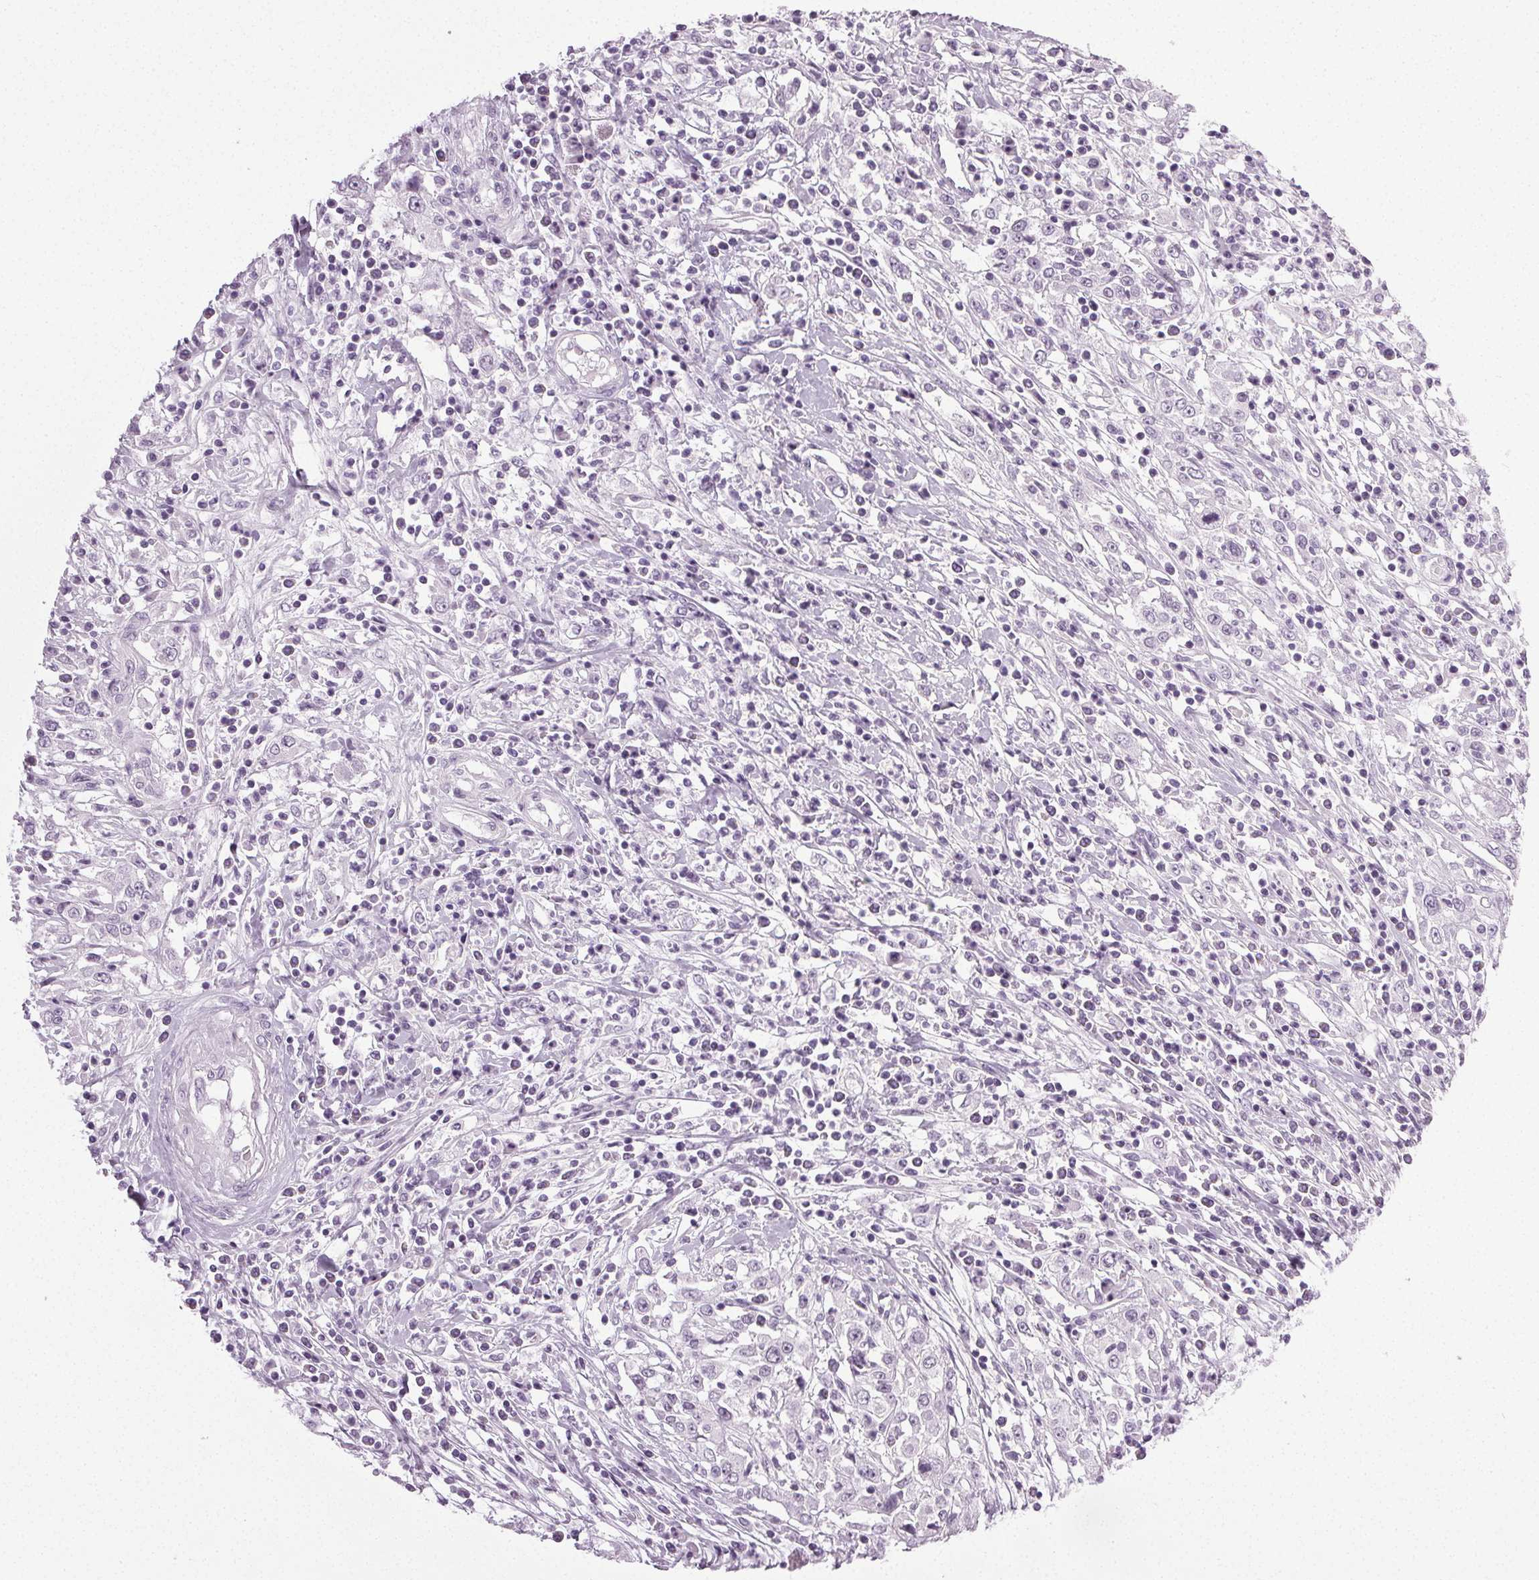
{"staining": {"intensity": "negative", "quantity": "none", "location": "none"}, "tissue": "cervical cancer", "cell_type": "Tumor cells", "image_type": "cancer", "snomed": [{"axis": "morphology", "description": "Adenocarcinoma, NOS"}, {"axis": "topography", "description": "Cervix"}], "caption": "High magnification brightfield microscopy of adenocarcinoma (cervical) stained with DAB (3,3'-diaminobenzidine) (brown) and counterstained with hematoxylin (blue): tumor cells show no significant positivity. (DAB (3,3'-diaminobenzidine) immunohistochemistry visualized using brightfield microscopy, high magnification).", "gene": "IGF2BP1", "patient": {"sex": "female", "age": 40}}